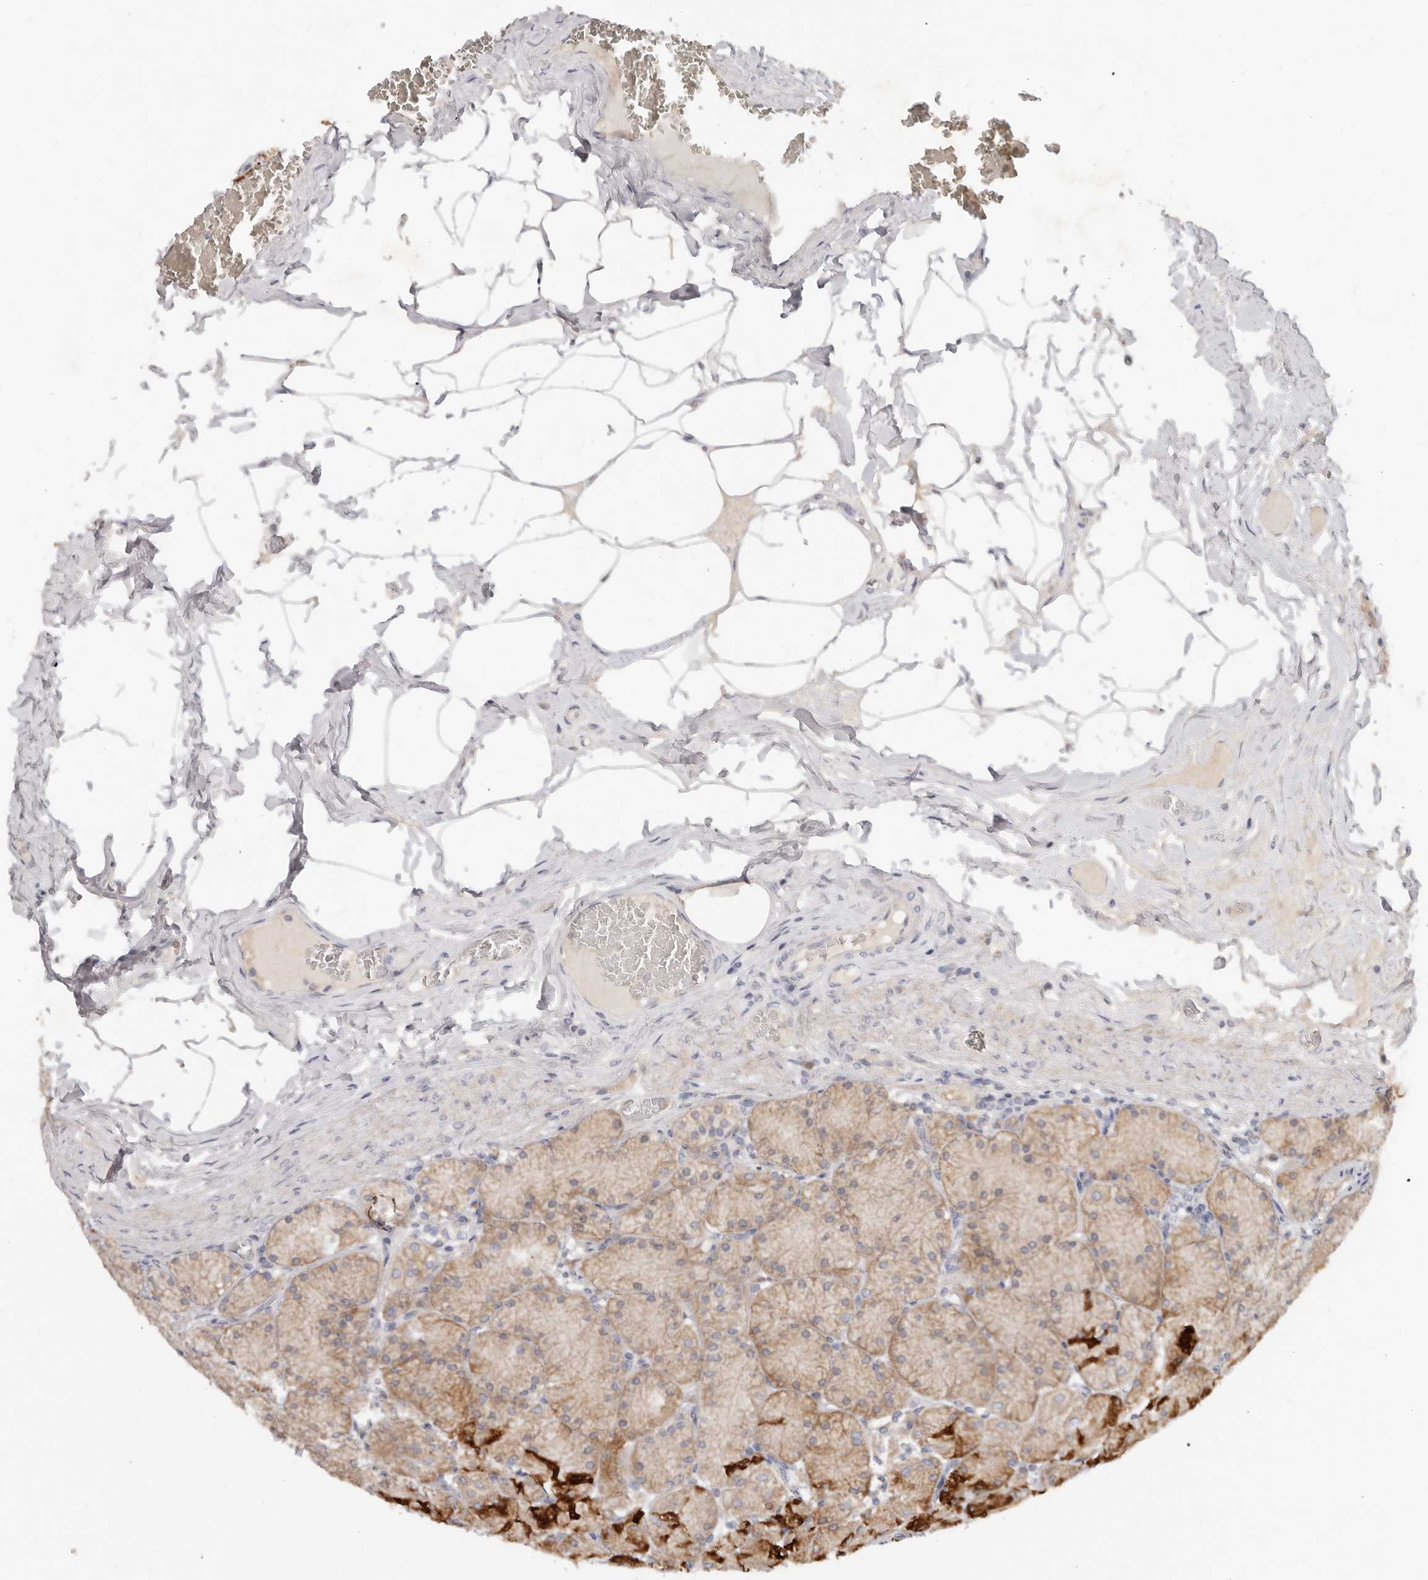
{"staining": {"intensity": "strong", "quantity": "25%-75%", "location": "cytoplasmic/membranous"}, "tissue": "stomach", "cell_type": "Glandular cells", "image_type": "normal", "snomed": [{"axis": "morphology", "description": "Normal tissue, NOS"}, {"axis": "topography", "description": "Stomach, upper"}], "caption": "Brown immunohistochemical staining in unremarkable human stomach exhibits strong cytoplasmic/membranous staining in approximately 25%-75% of glandular cells. Immunohistochemistry stains the protein in brown and the nuclei are stained blue.", "gene": "TFB2M", "patient": {"sex": "female", "age": 56}}